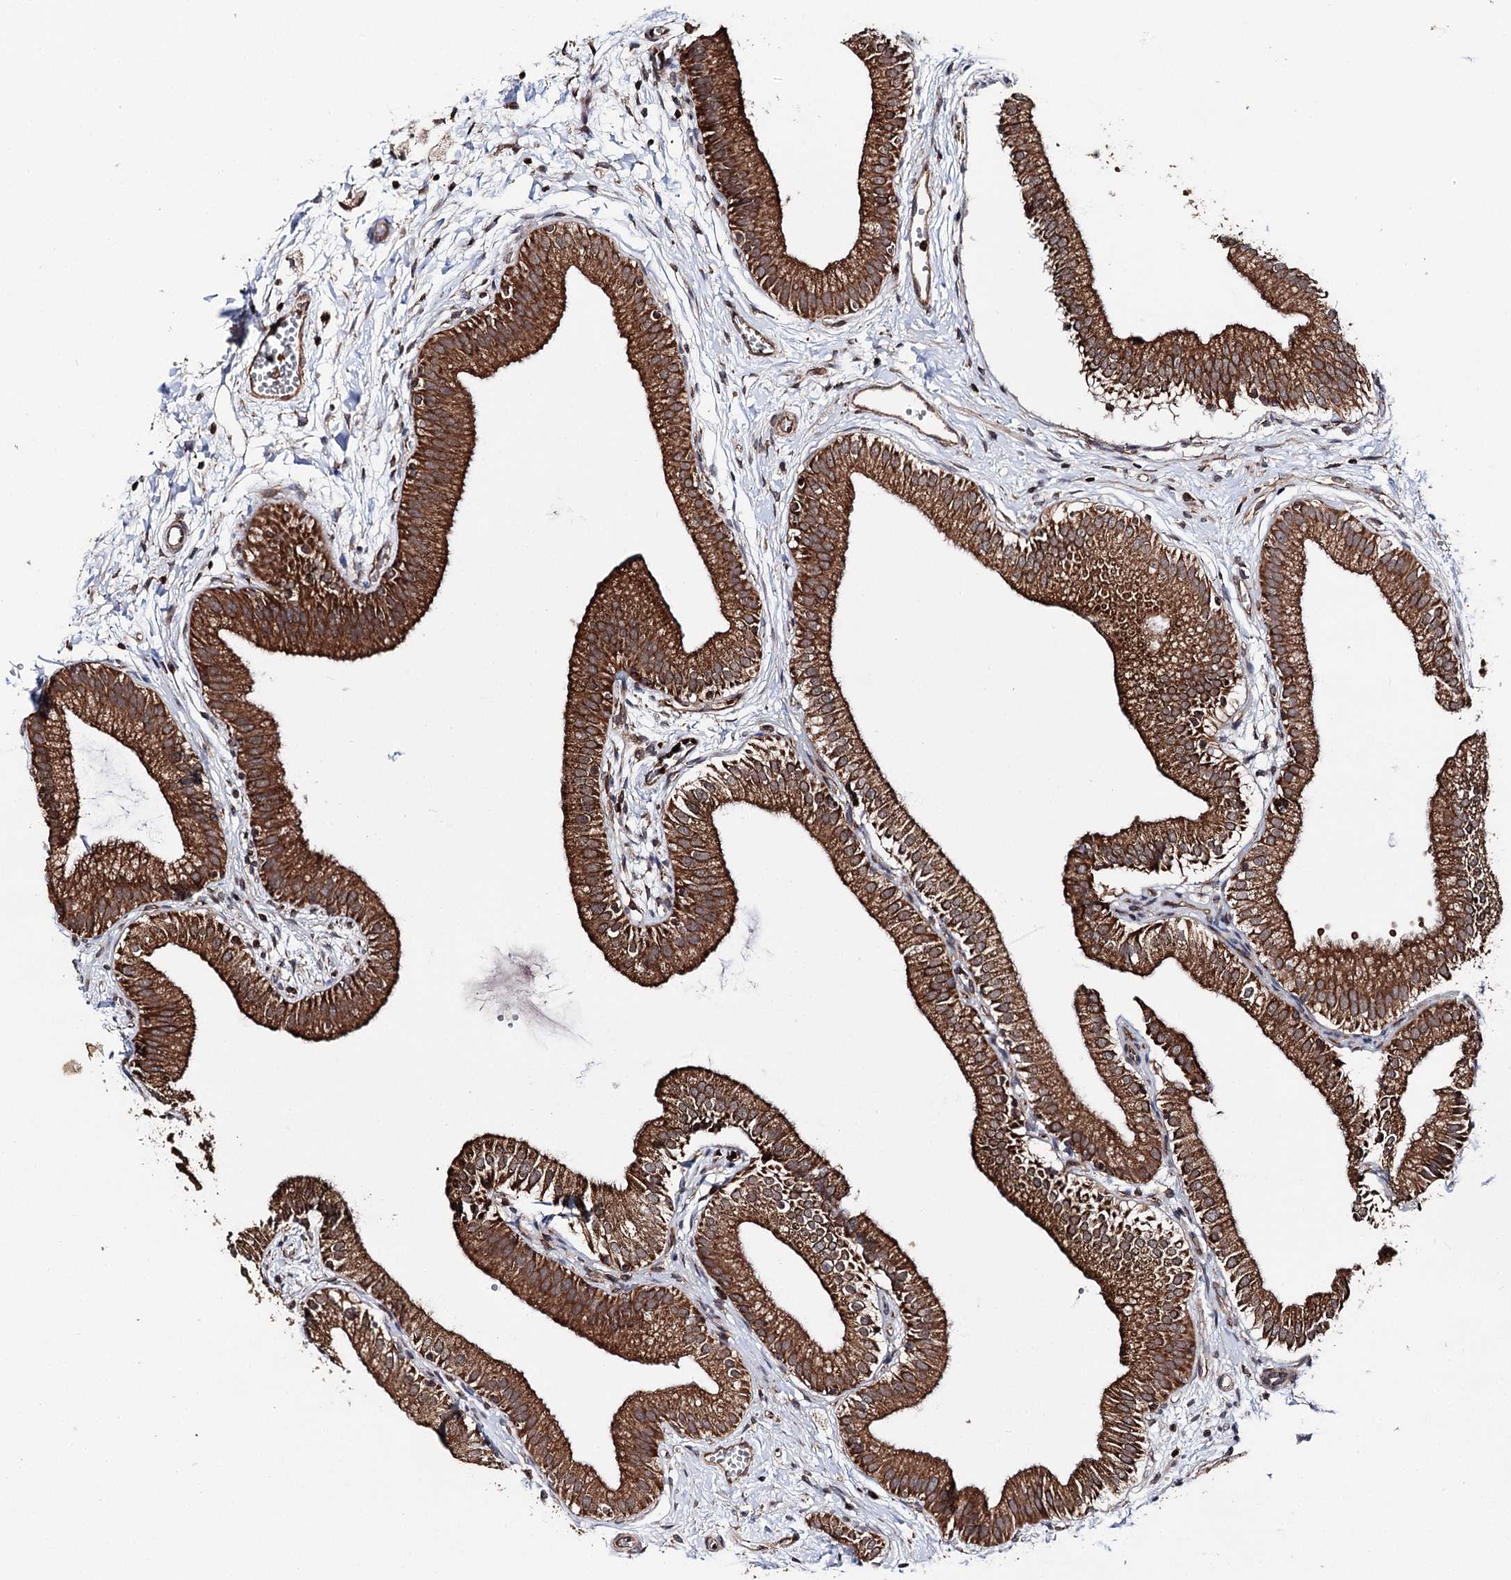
{"staining": {"intensity": "strong", "quantity": ">75%", "location": "cytoplasmic/membranous"}, "tissue": "gallbladder", "cell_type": "Glandular cells", "image_type": "normal", "snomed": [{"axis": "morphology", "description": "Normal tissue, NOS"}, {"axis": "topography", "description": "Gallbladder"}], "caption": "Protein expression analysis of unremarkable human gallbladder reveals strong cytoplasmic/membranous positivity in about >75% of glandular cells.", "gene": "FGFR1OP2", "patient": {"sex": "male", "age": 55}}